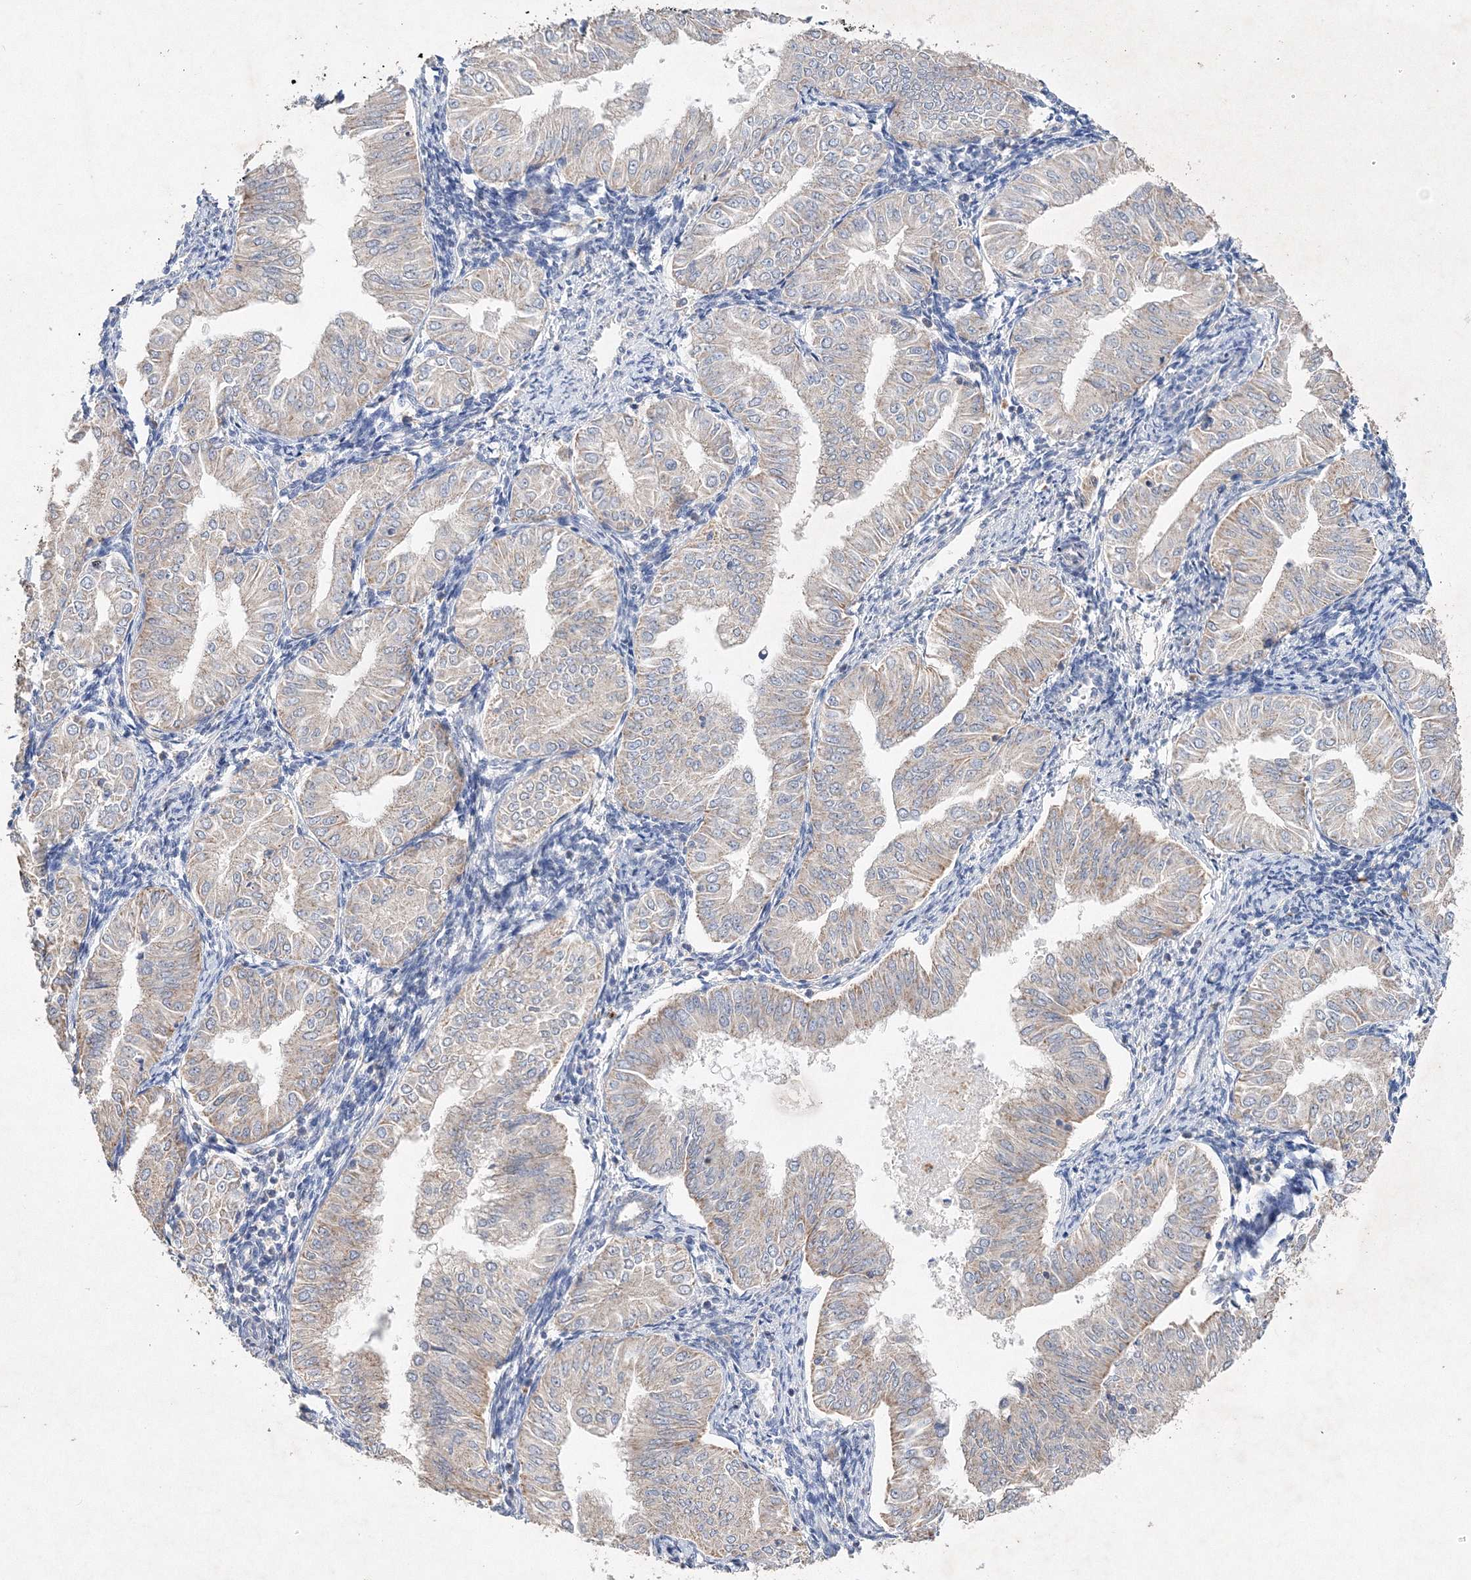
{"staining": {"intensity": "weak", "quantity": "<25%", "location": "cytoplasmic/membranous"}, "tissue": "endometrial cancer", "cell_type": "Tumor cells", "image_type": "cancer", "snomed": [{"axis": "morphology", "description": "Normal tissue, NOS"}, {"axis": "morphology", "description": "Adenocarcinoma, NOS"}, {"axis": "topography", "description": "Endometrium"}], "caption": "Tumor cells are negative for brown protein staining in adenocarcinoma (endometrial). Brightfield microscopy of IHC stained with DAB (3,3'-diaminobenzidine) (brown) and hematoxylin (blue), captured at high magnification.", "gene": "GLS", "patient": {"sex": "female", "age": 53}}